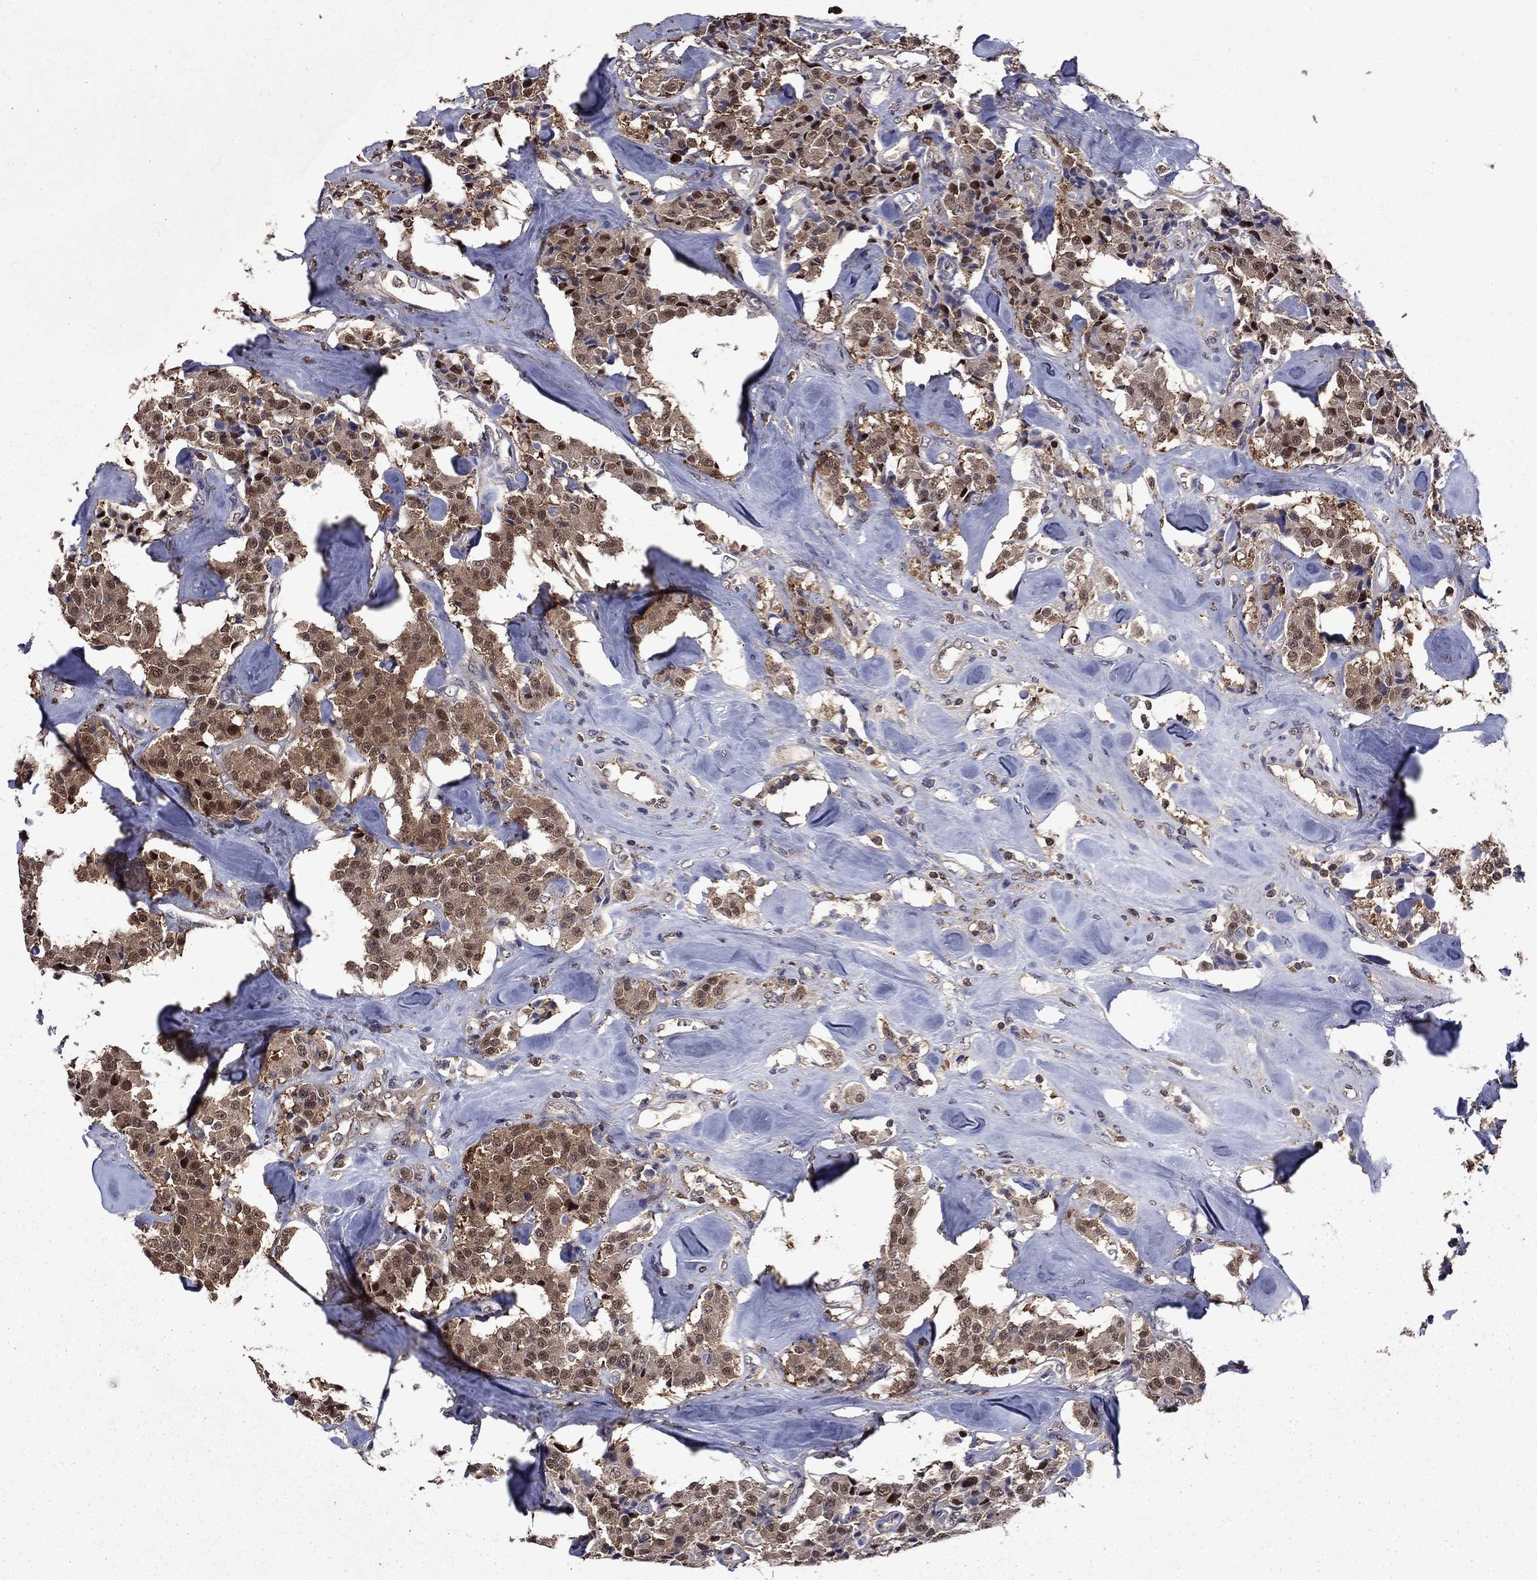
{"staining": {"intensity": "moderate", "quantity": "25%-75%", "location": "cytoplasmic/membranous,nuclear"}, "tissue": "carcinoid", "cell_type": "Tumor cells", "image_type": "cancer", "snomed": [{"axis": "morphology", "description": "Carcinoid, malignant, NOS"}, {"axis": "topography", "description": "Pancreas"}], "caption": "Immunohistochemical staining of human malignant carcinoid exhibits medium levels of moderate cytoplasmic/membranous and nuclear expression in approximately 25%-75% of tumor cells.", "gene": "APPBP2", "patient": {"sex": "male", "age": 41}}